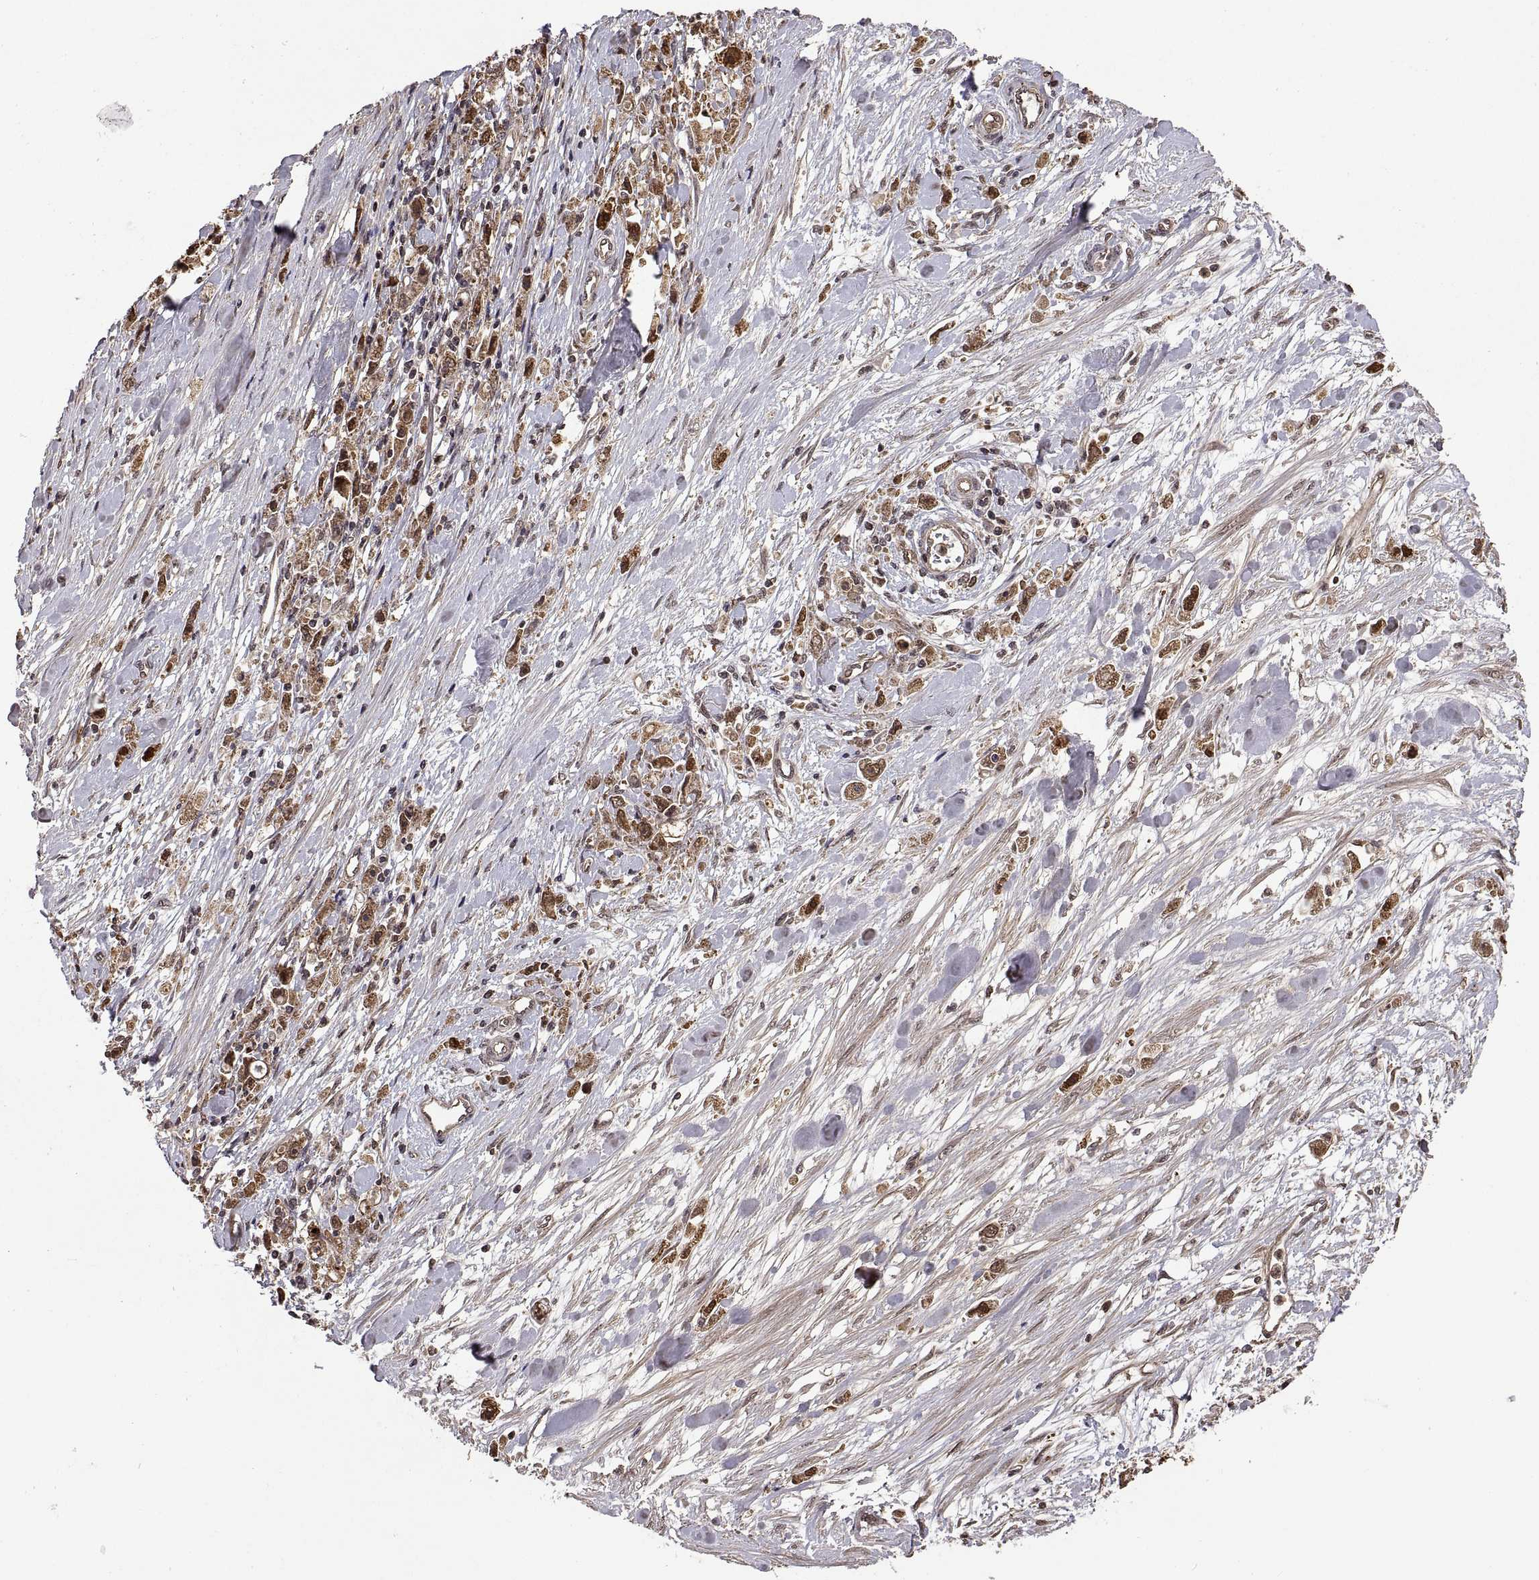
{"staining": {"intensity": "moderate", "quantity": ">75%", "location": "cytoplasmic/membranous,nuclear"}, "tissue": "stomach cancer", "cell_type": "Tumor cells", "image_type": "cancer", "snomed": [{"axis": "morphology", "description": "Adenocarcinoma, NOS"}, {"axis": "topography", "description": "Stomach"}], "caption": "Adenocarcinoma (stomach) was stained to show a protein in brown. There is medium levels of moderate cytoplasmic/membranous and nuclear positivity in about >75% of tumor cells.", "gene": "ZNRF2", "patient": {"sex": "female", "age": 59}}